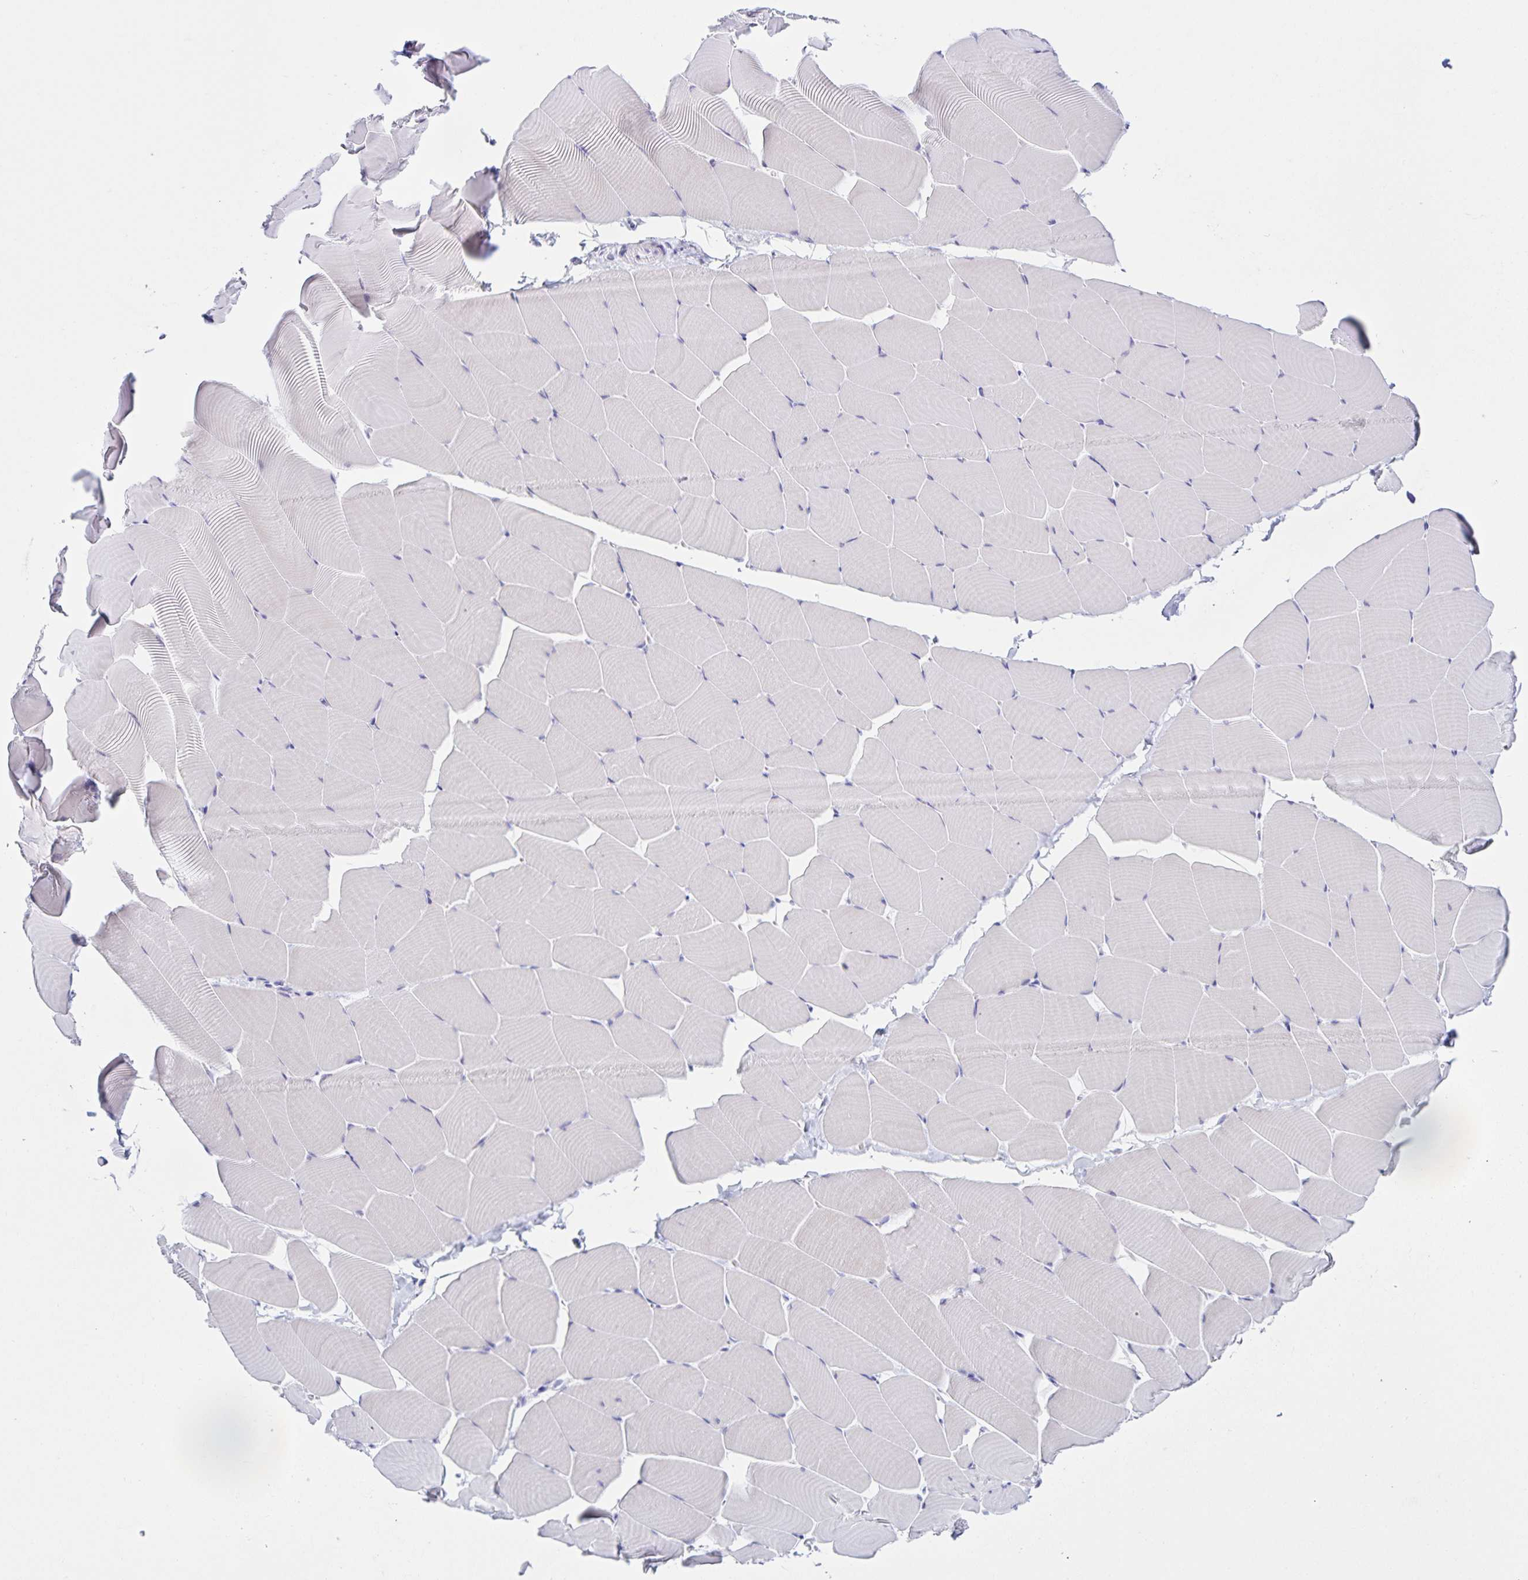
{"staining": {"intensity": "negative", "quantity": "none", "location": "none"}, "tissue": "skeletal muscle", "cell_type": "Myocytes", "image_type": "normal", "snomed": [{"axis": "morphology", "description": "Normal tissue, NOS"}, {"axis": "topography", "description": "Skeletal muscle"}], "caption": "A micrograph of human skeletal muscle is negative for staining in myocytes. Brightfield microscopy of immunohistochemistry stained with DAB (brown) and hematoxylin (blue), captured at high magnification.", "gene": "FAM170A", "patient": {"sex": "male", "age": 25}}